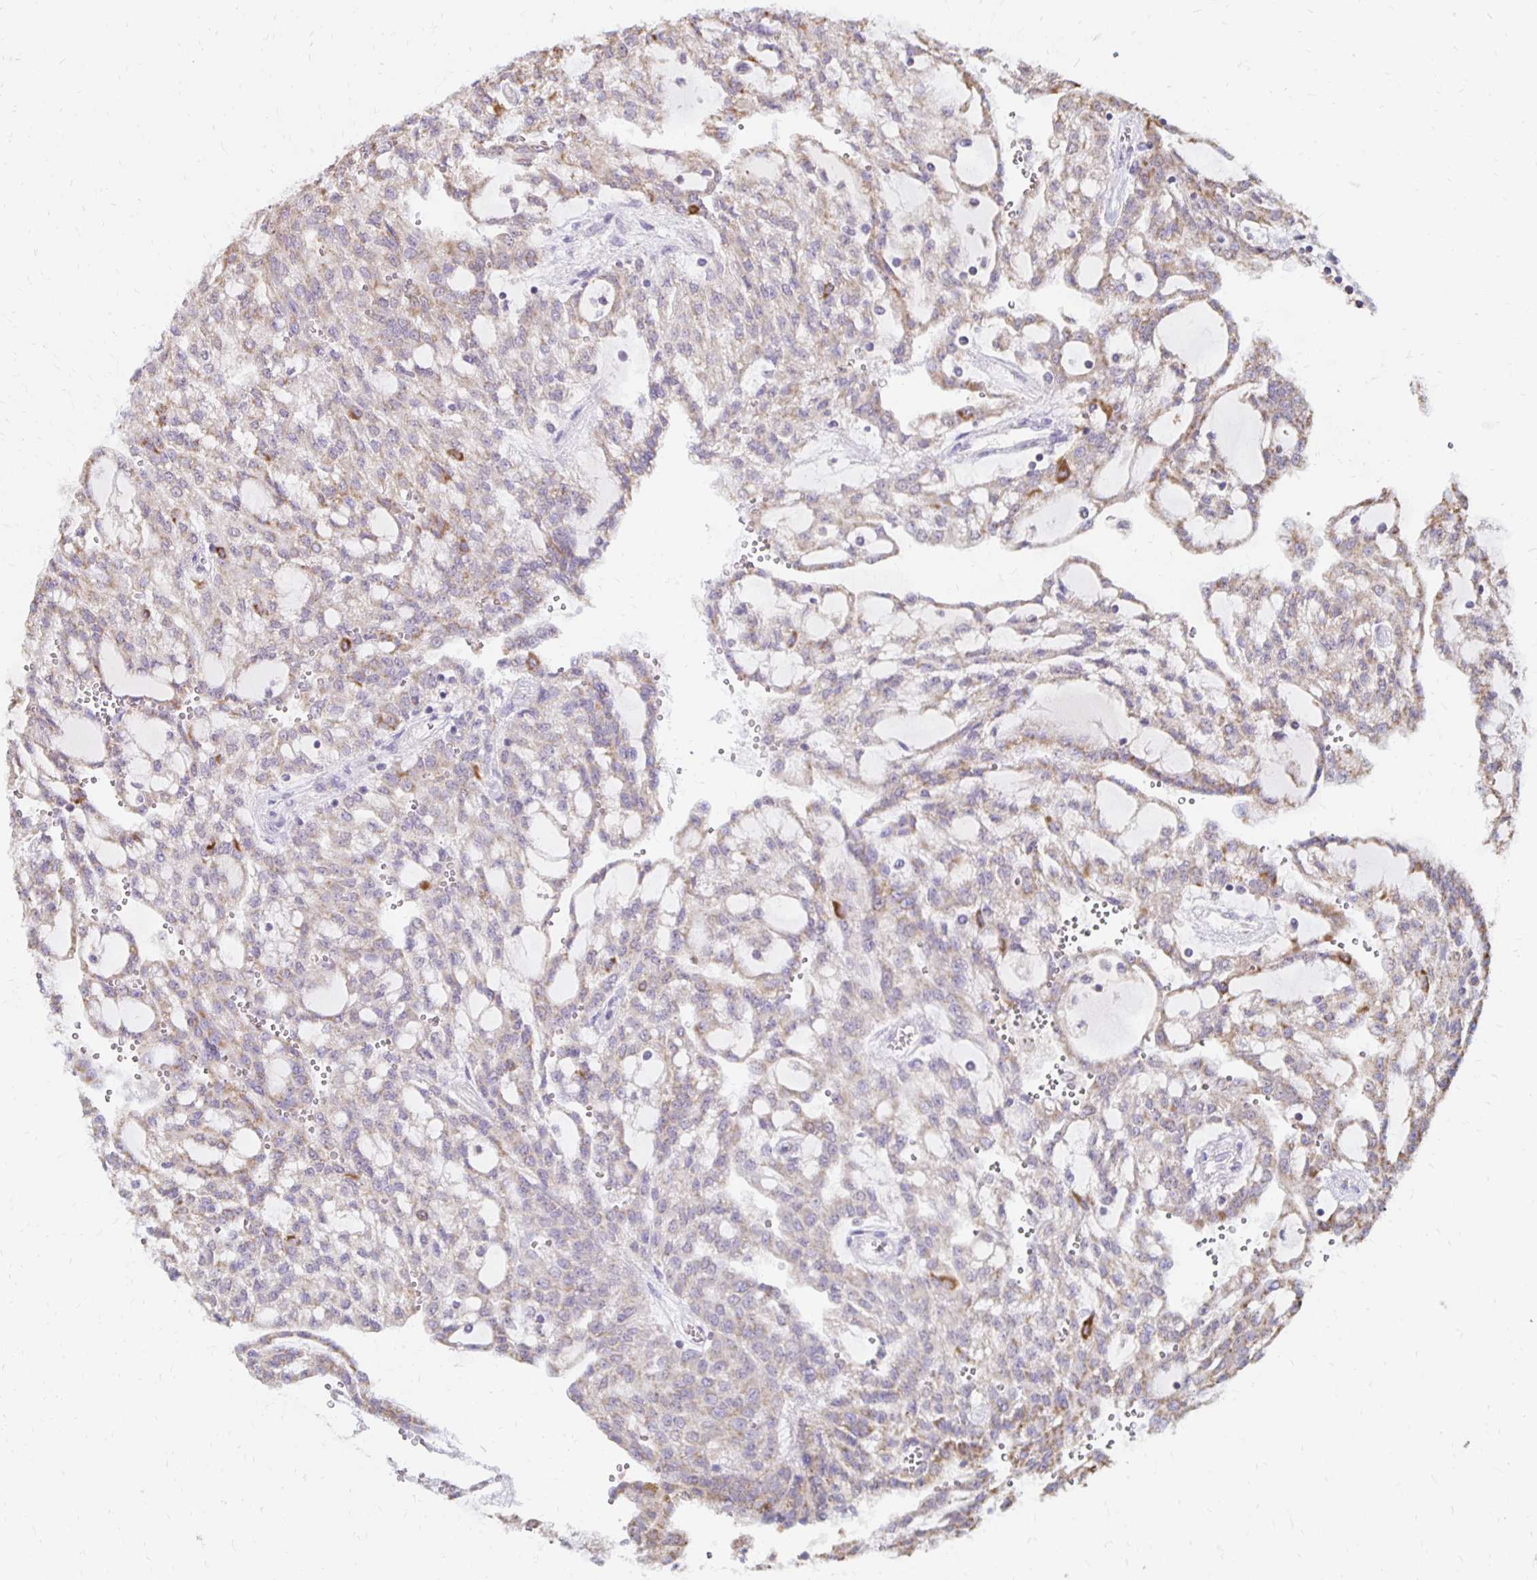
{"staining": {"intensity": "moderate", "quantity": "<25%", "location": "cytoplasmic/membranous"}, "tissue": "renal cancer", "cell_type": "Tumor cells", "image_type": "cancer", "snomed": [{"axis": "morphology", "description": "Adenocarcinoma, NOS"}, {"axis": "topography", "description": "Kidney"}], "caption": "An IHC micrograph of tumor tissue is shown. Protein staining in brown shows moderate cytoplasmic/membranous positivity in renal cancer (adenocarcinoma) within tumor cells.", "gene": "IER3", "patient": {"sex": "male", "age": 63}}